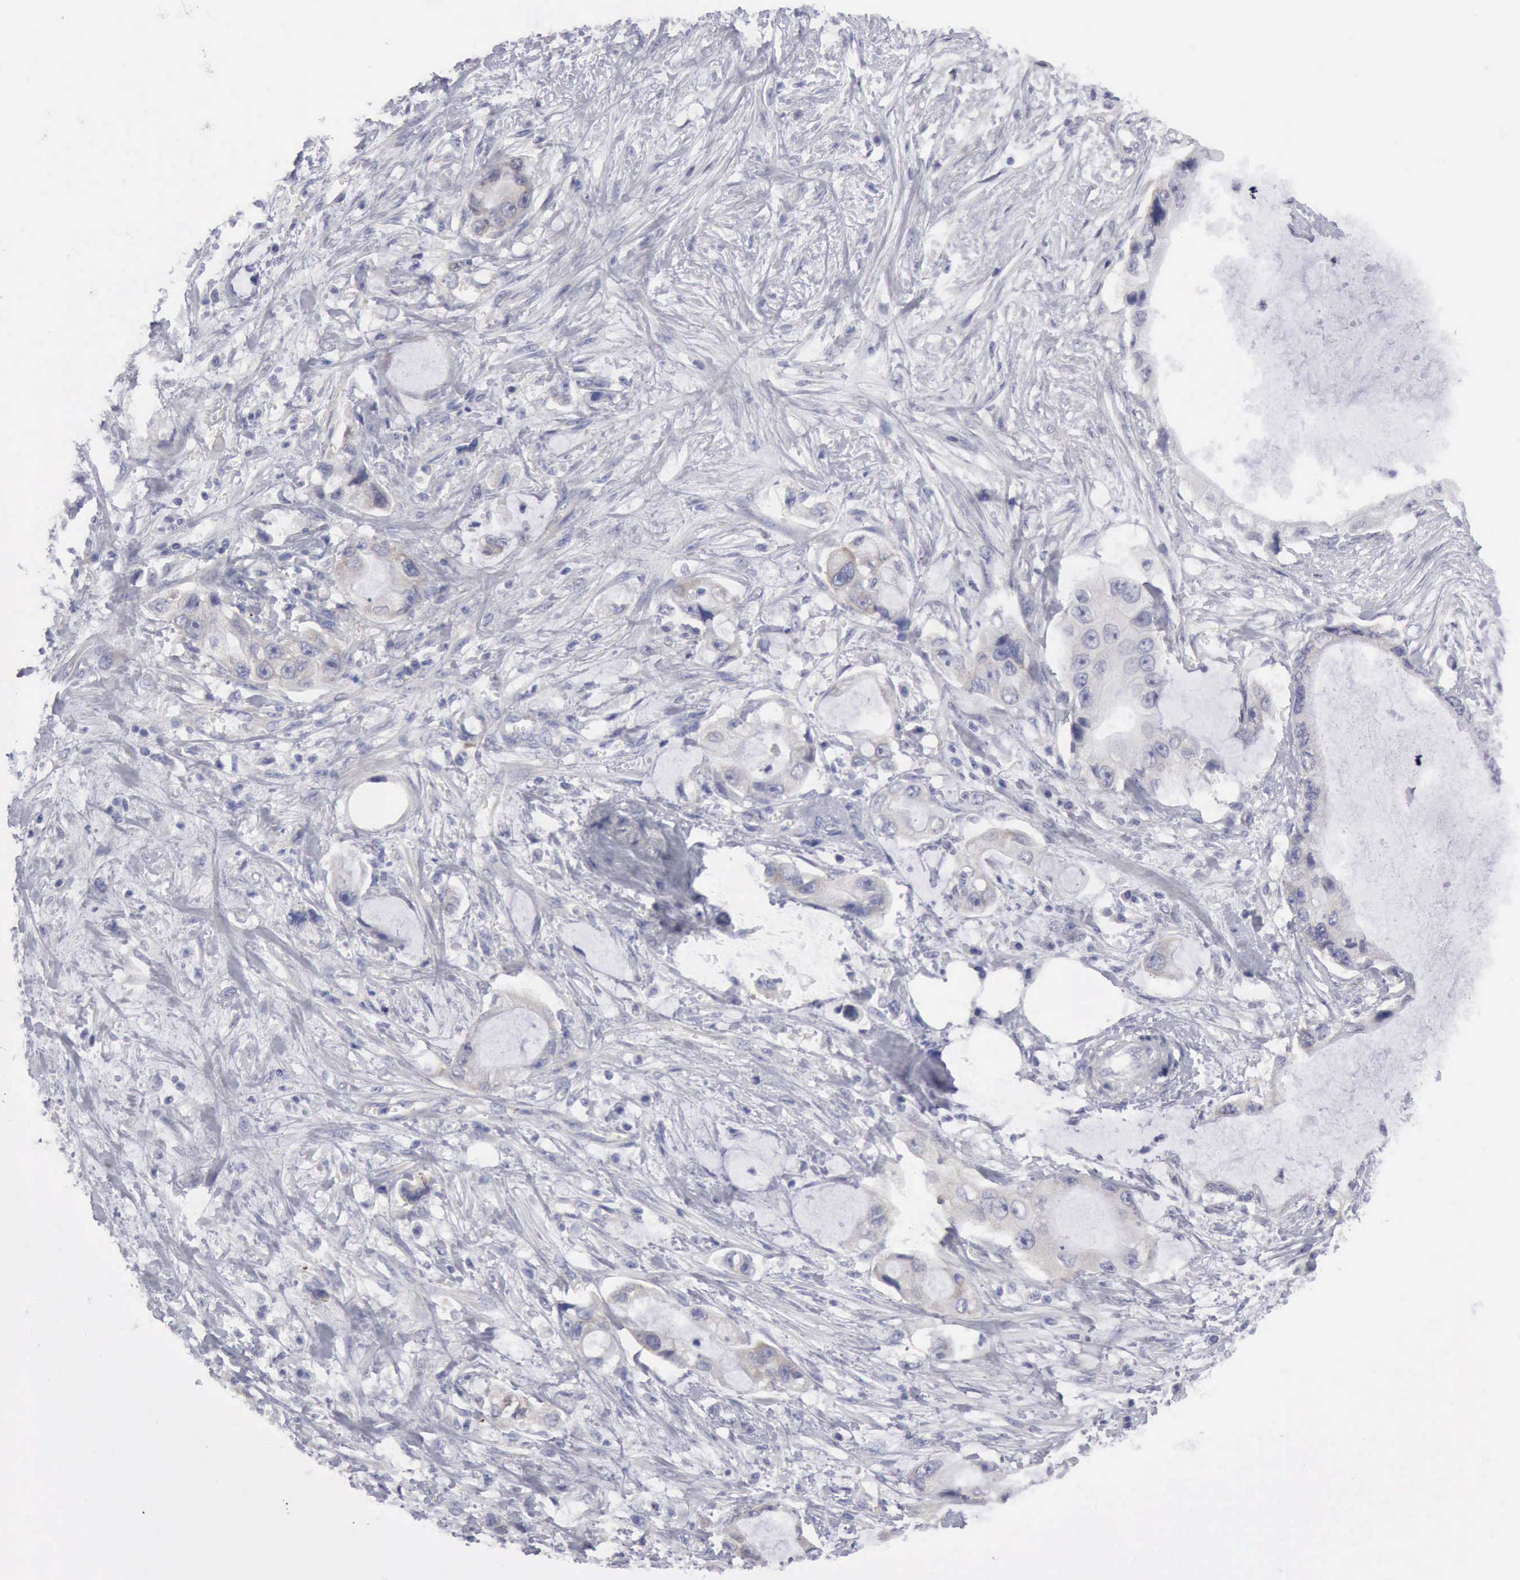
{"staining": {"intensity": "negative", "quantity": "none", "location": "none"}, "tissue": "pancreatic cancer", "cell_type": "Tumor cells", "image_type": "cancer", "snomed": [{"axis": "morphology", "description": "Adenocarcinoma, NOS"}, {"axis": "topography", "description": "Pancreas"}, {"axis": "topography", "description": "Stomach, upper"}], "caption": "Immunohistochemistry (IHC) image of neoplastic tissue: pancreatic cancer (adenocarcinoma) stained with DAB shows no significant protein positivity in tumor cells. (DAB IHC with hematoxylin counter stain).", "gene": "TXLNG", "patient": {"sex": "male", "age": 77}}